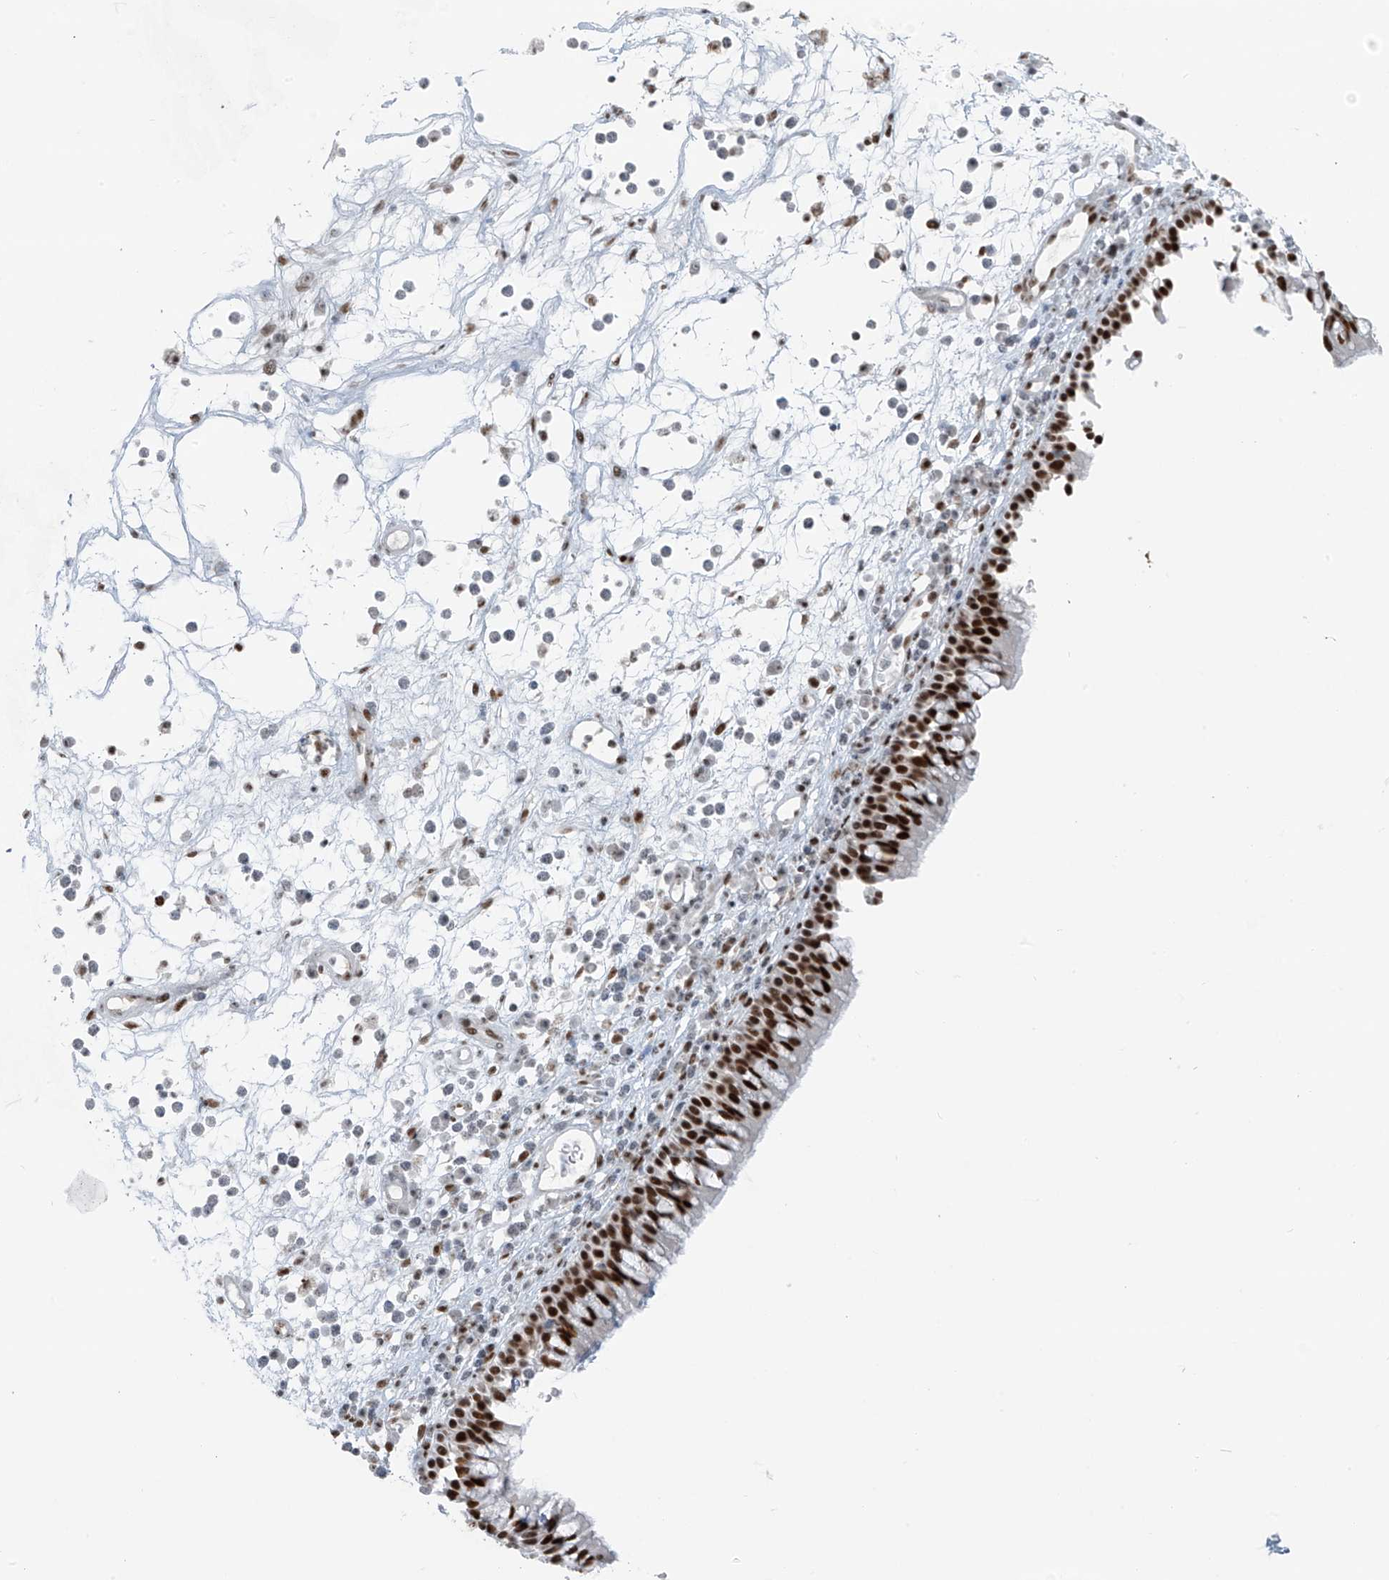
{"staining": {"intensity": "strong", "quantity": ">75%", "location": "nuclear"}, "tissue": "nasopharynx", "cell_type": "Respiratory epithelial cells", "image_type": "normal", "snomed": [{"axis": "morphology", "description": "Normal tissue, NOS"}, {"axis": "morphology", "description": "Inflammation, NOS"}, {"axis": "morphology", "description": "Malignant melanoma, Metastatic site"}, {"axis": "topography", "description": "Nasopharynx"}], "caption": "Strong nuclear staining for a protein is identified in about >75% of respiratory epithelial cells of normal nasopharynx using IHC.", "gene": "WRNIP1", "patient": {"sex": "male", "age": 70}}